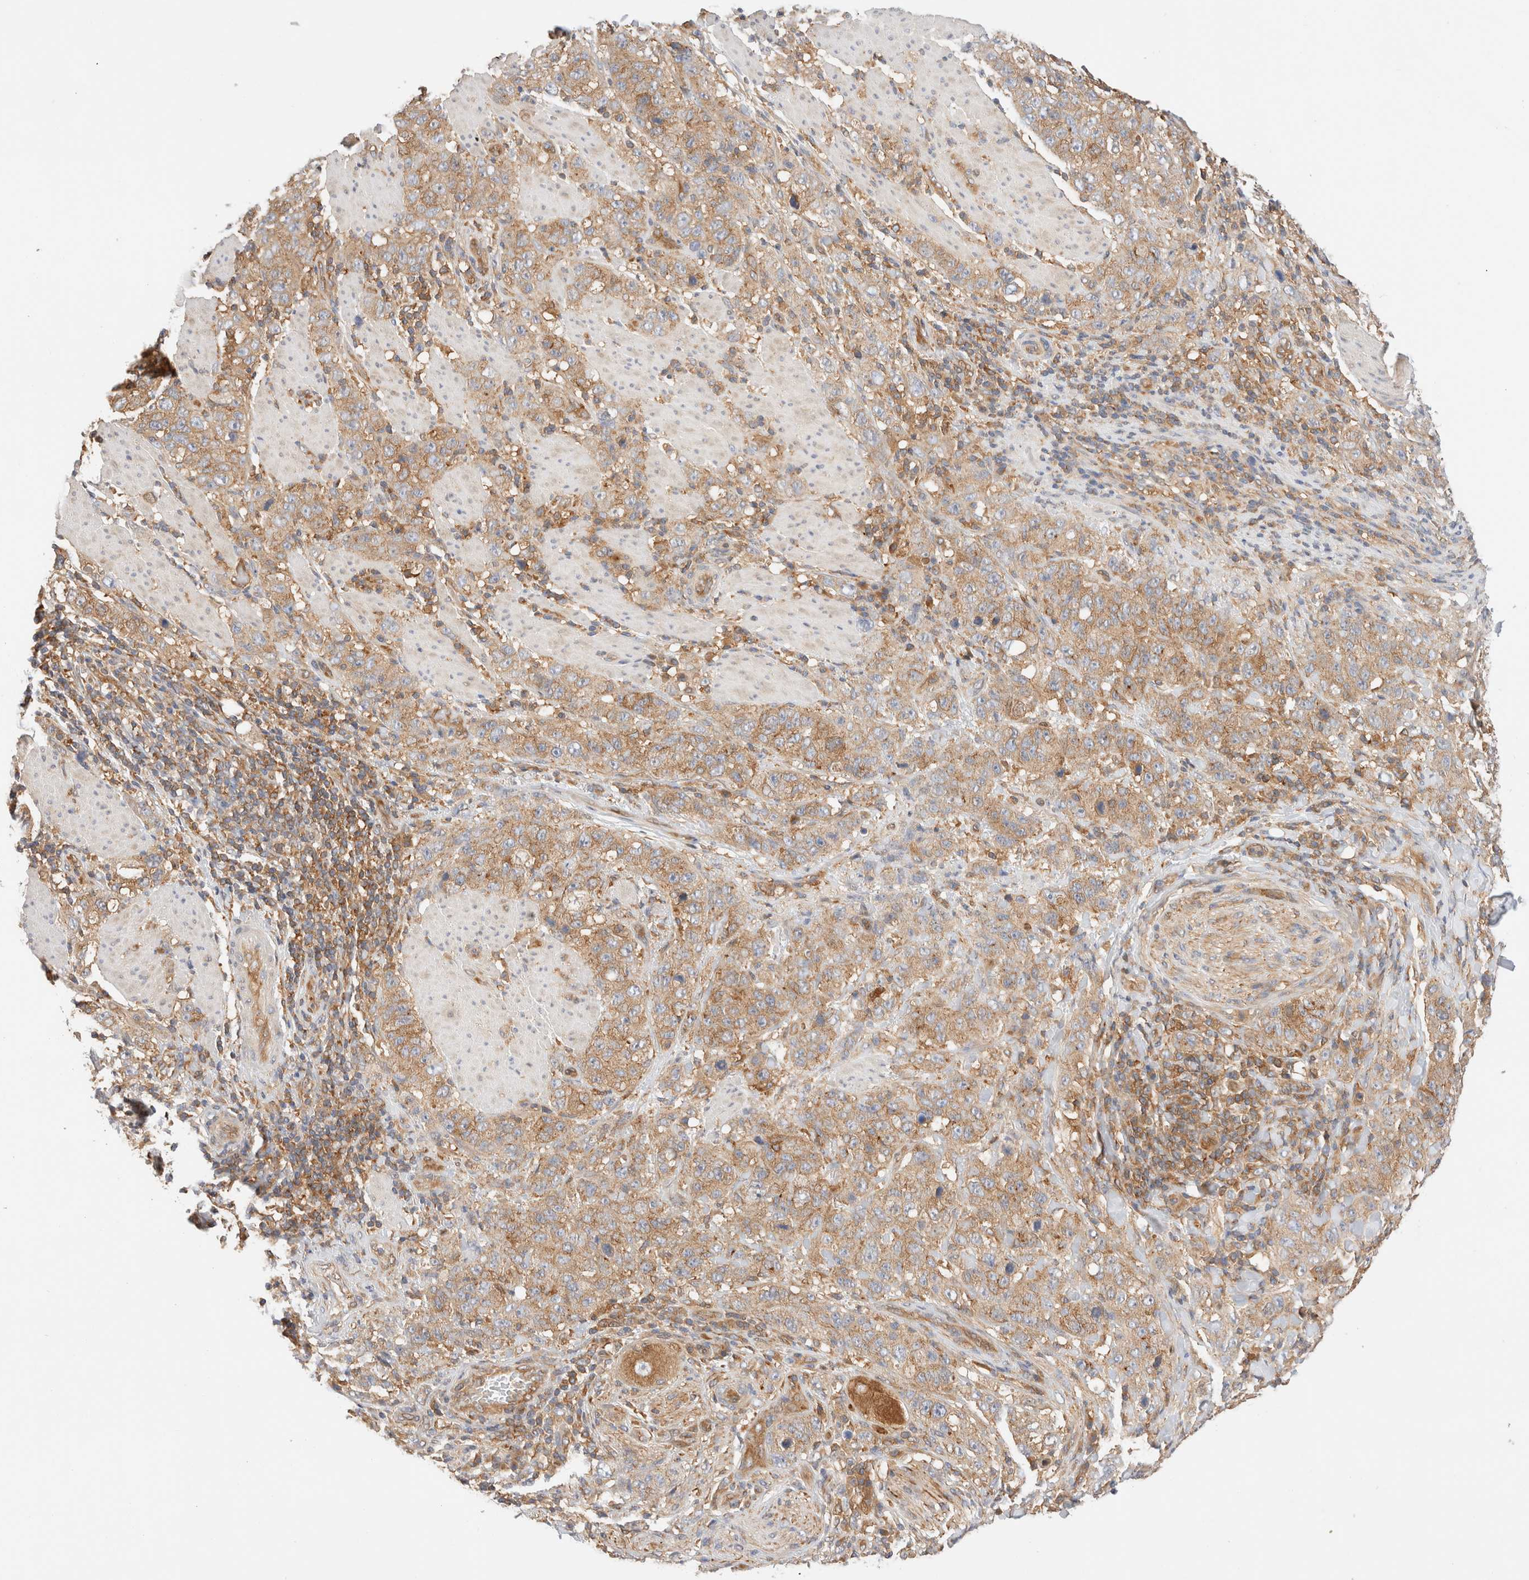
{"staining": {"intensity": "moderate", "quantity": ">75%", "location": "cytoplasmic/membranous"}, "tissue": "stomach cancer", "cell_type": "Tumor cells", "image_type": "cancer", "snomed": [{"axis": "morphology", "description": "Adenocarcinoma, NOS"}, {"axis": "topography", "description": "Stomach"}], "caption": "Immunohistochemistry (IHC) of stomach adenocarcinoma shows medium levels of moderate cytoplasmic/membranous staining in approximately >75% of tumor cells.", "gene": "RABEP1", "patient": {"sex": "male", "age": 48}}